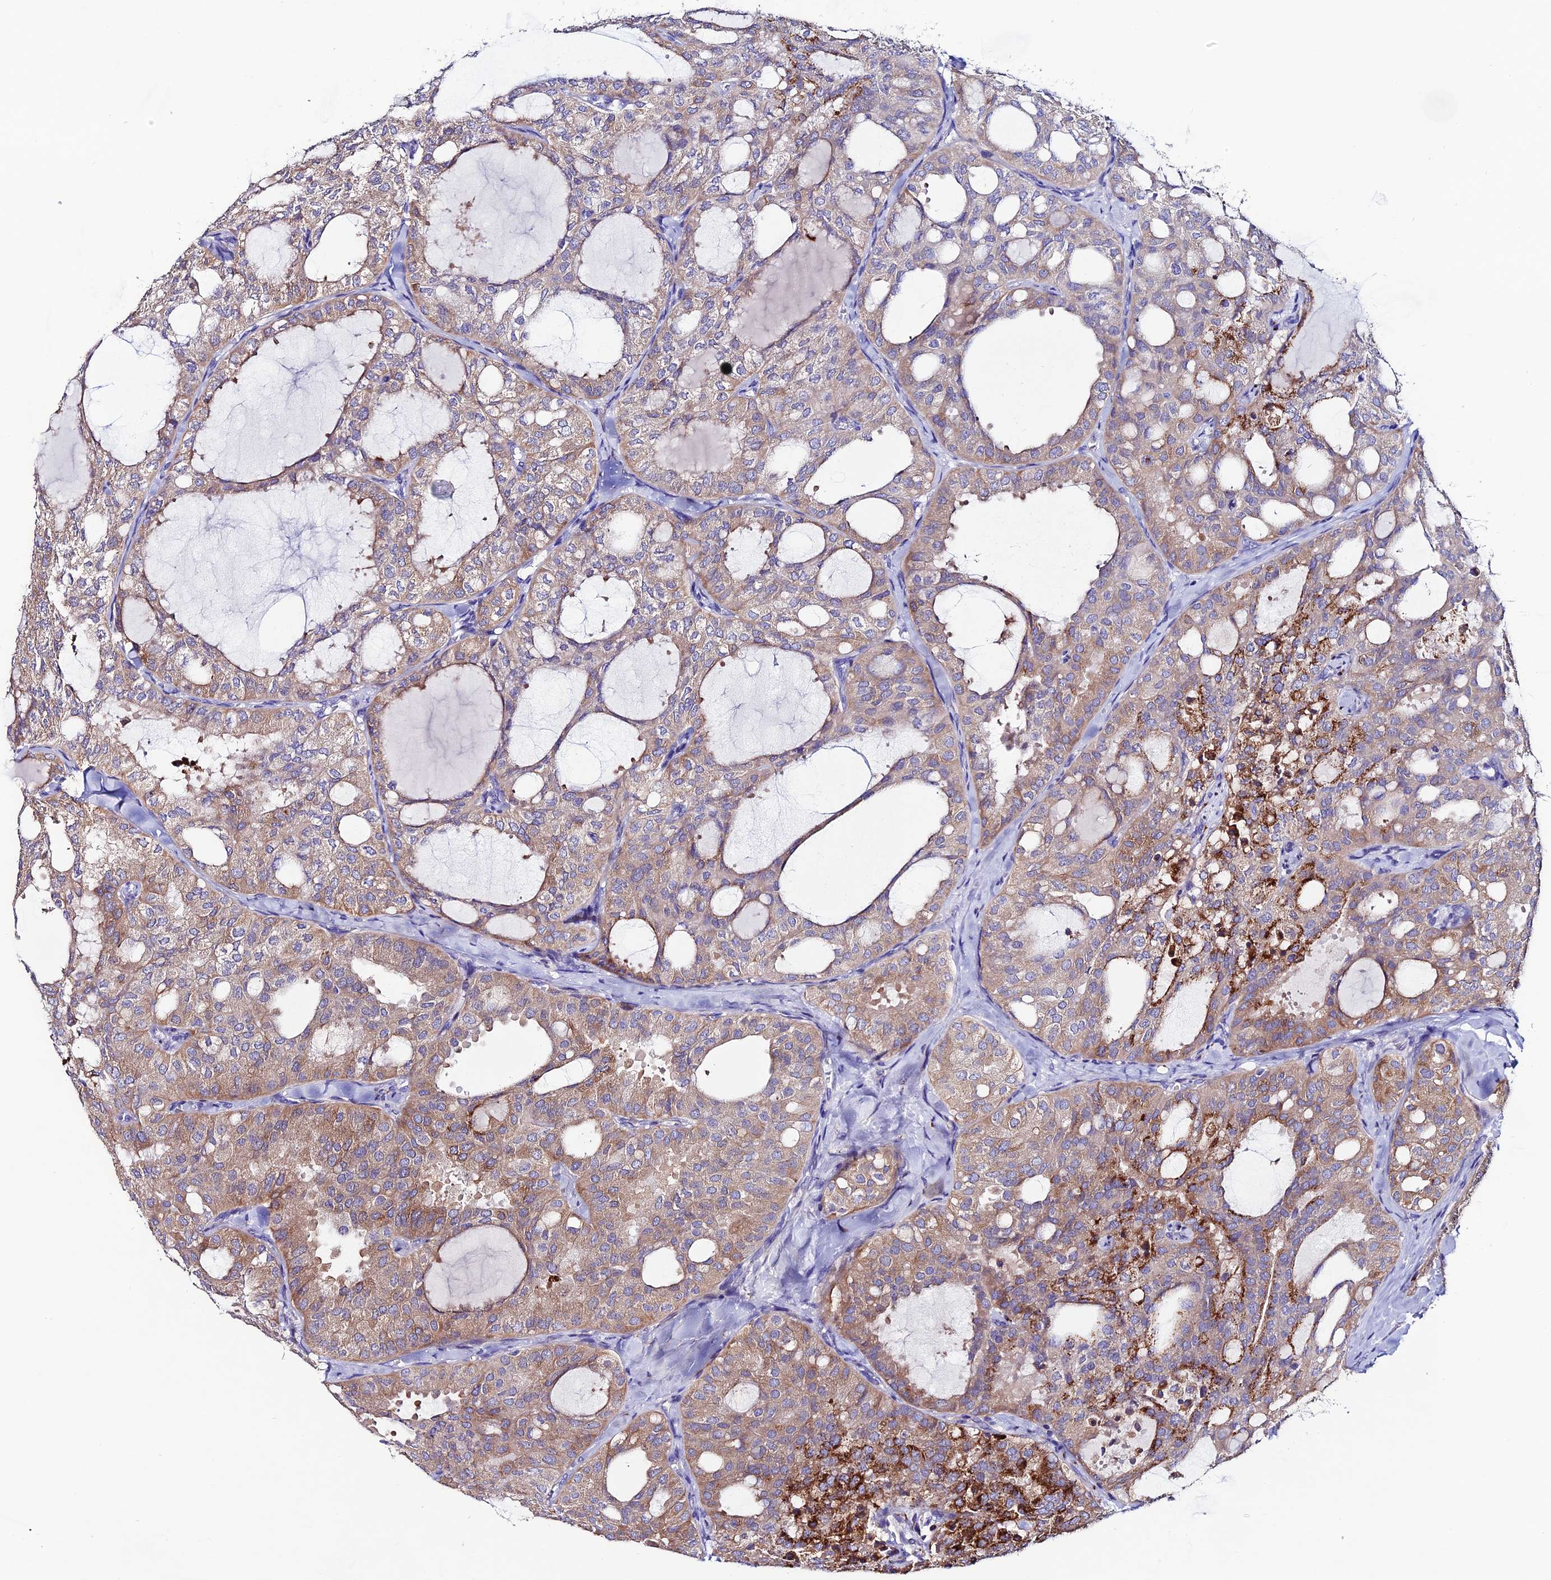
{"staining": {"intensity": "strong", "quantity": "25%-75%", "location": "cytoplasmic/membranous"}, "tissue": "thyroid cancer", "cell_type": "Tumor cells", "image_type": "cancer", "snomed": [{"axis": "morphology", "description": "Follicular adenoma carcinoma, NOS"}, {"axis": "topography", "description": "Thyroid gland"}], "caption": "The micrograph demonstrates staining of thyroid follicular adenoma carcinoma, revealing strong cytoplasmic/membranous protein expression (brown color) within tumor cells. (brown staining indicates protein expression, while blue staining denotes nuclei).", "gene": "OR51Q1", "patient": {"sex": "male", "age": 75}}